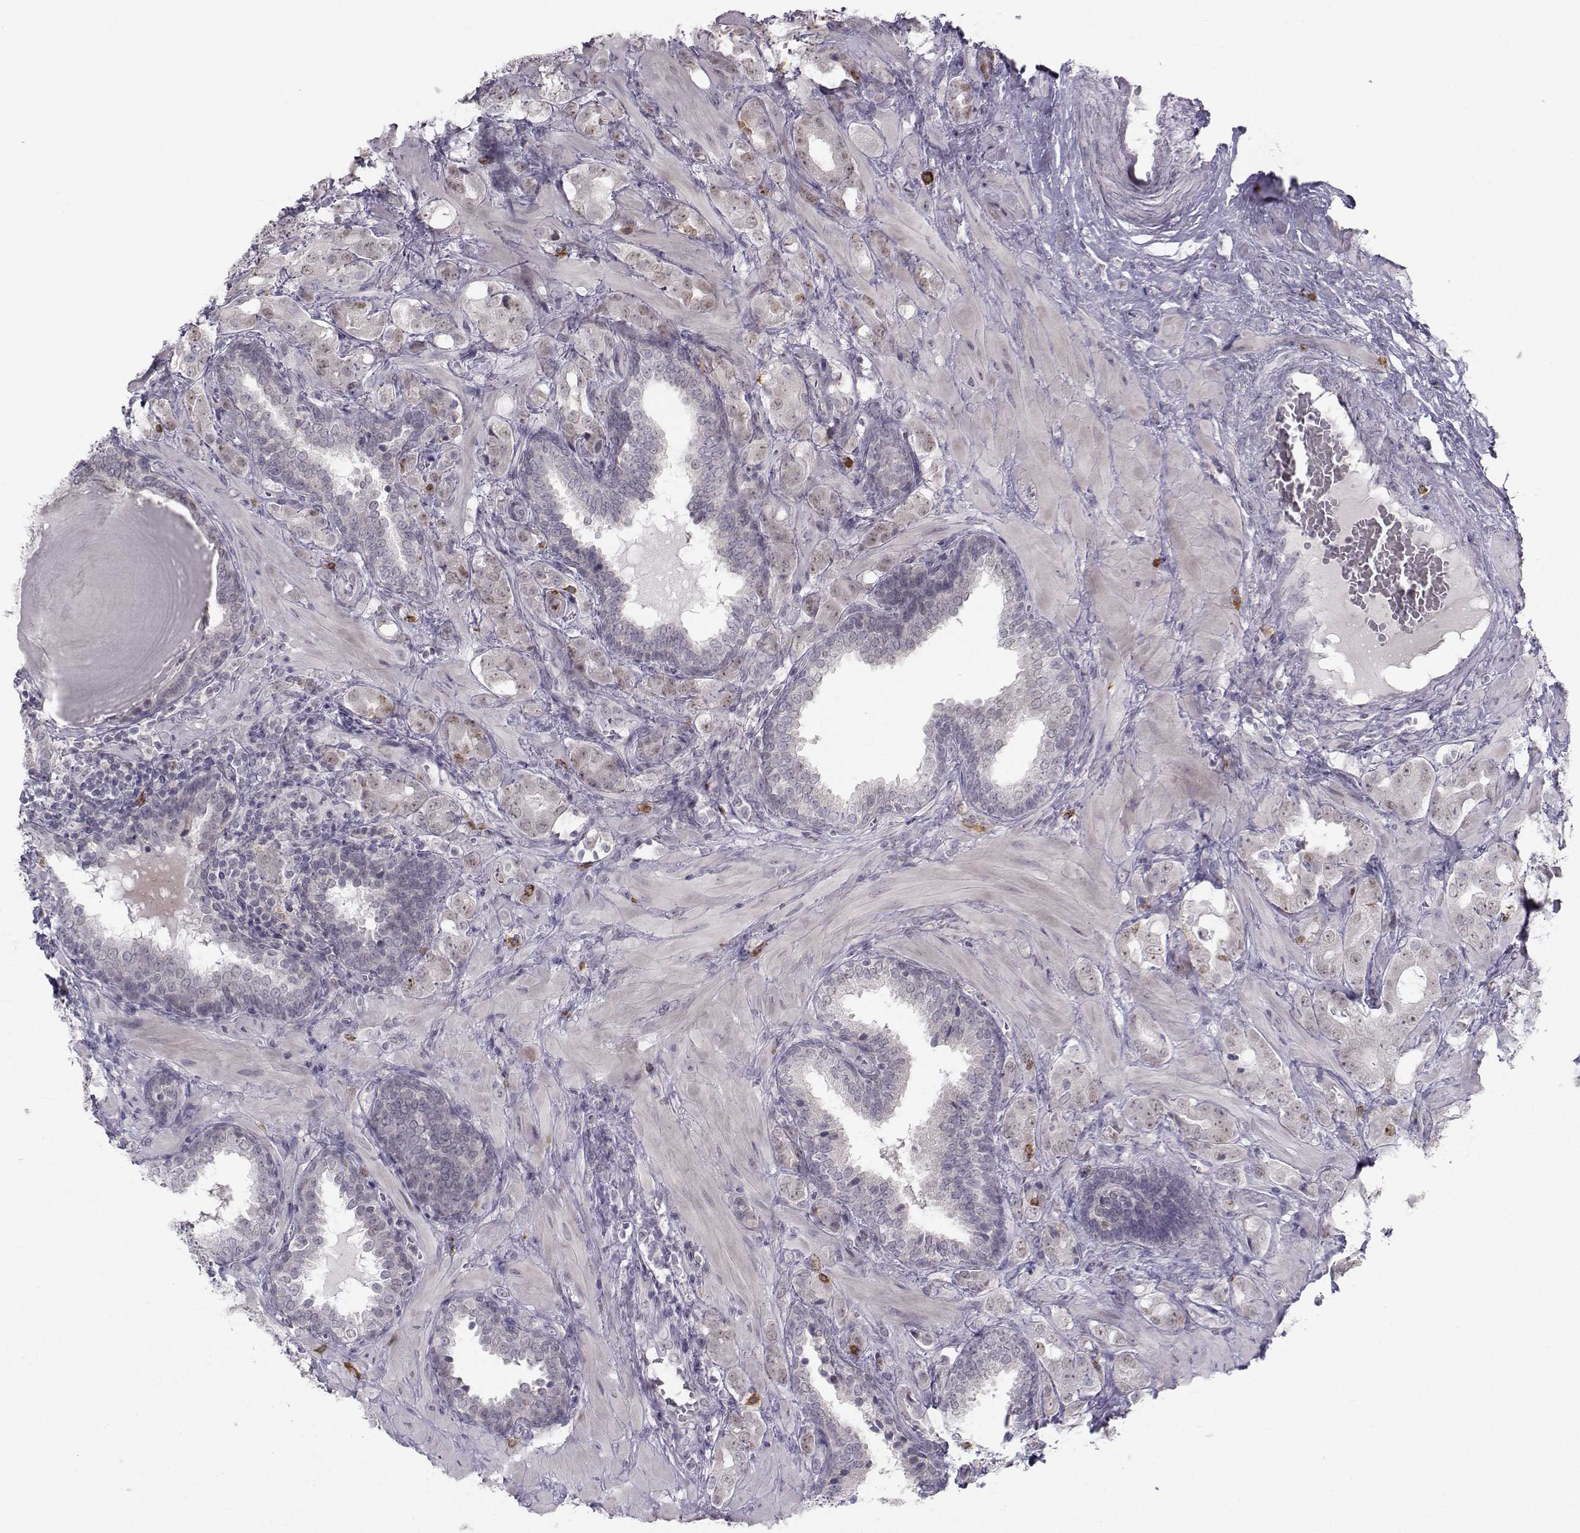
{"staining": {"intensity": "moderate", "quantity": "<25%", "location": "nuclear"}, "tissue": "prostate cancer", "cell_type": "Tumor cells", "image_type": "cancer", "snomed": [{"axis": "morphology", "description": "Adenocarcinoma, NOS"}, {"axis": "topography", "description": "Prostate"}], "caption": "Moderate nuclear positivity for a protein is identified in about <25% of tumor cells of adenocarcinoma (prostate) using IHC.", "gene": "LRP8", "patient": {"sex": "male", "age": 57}}